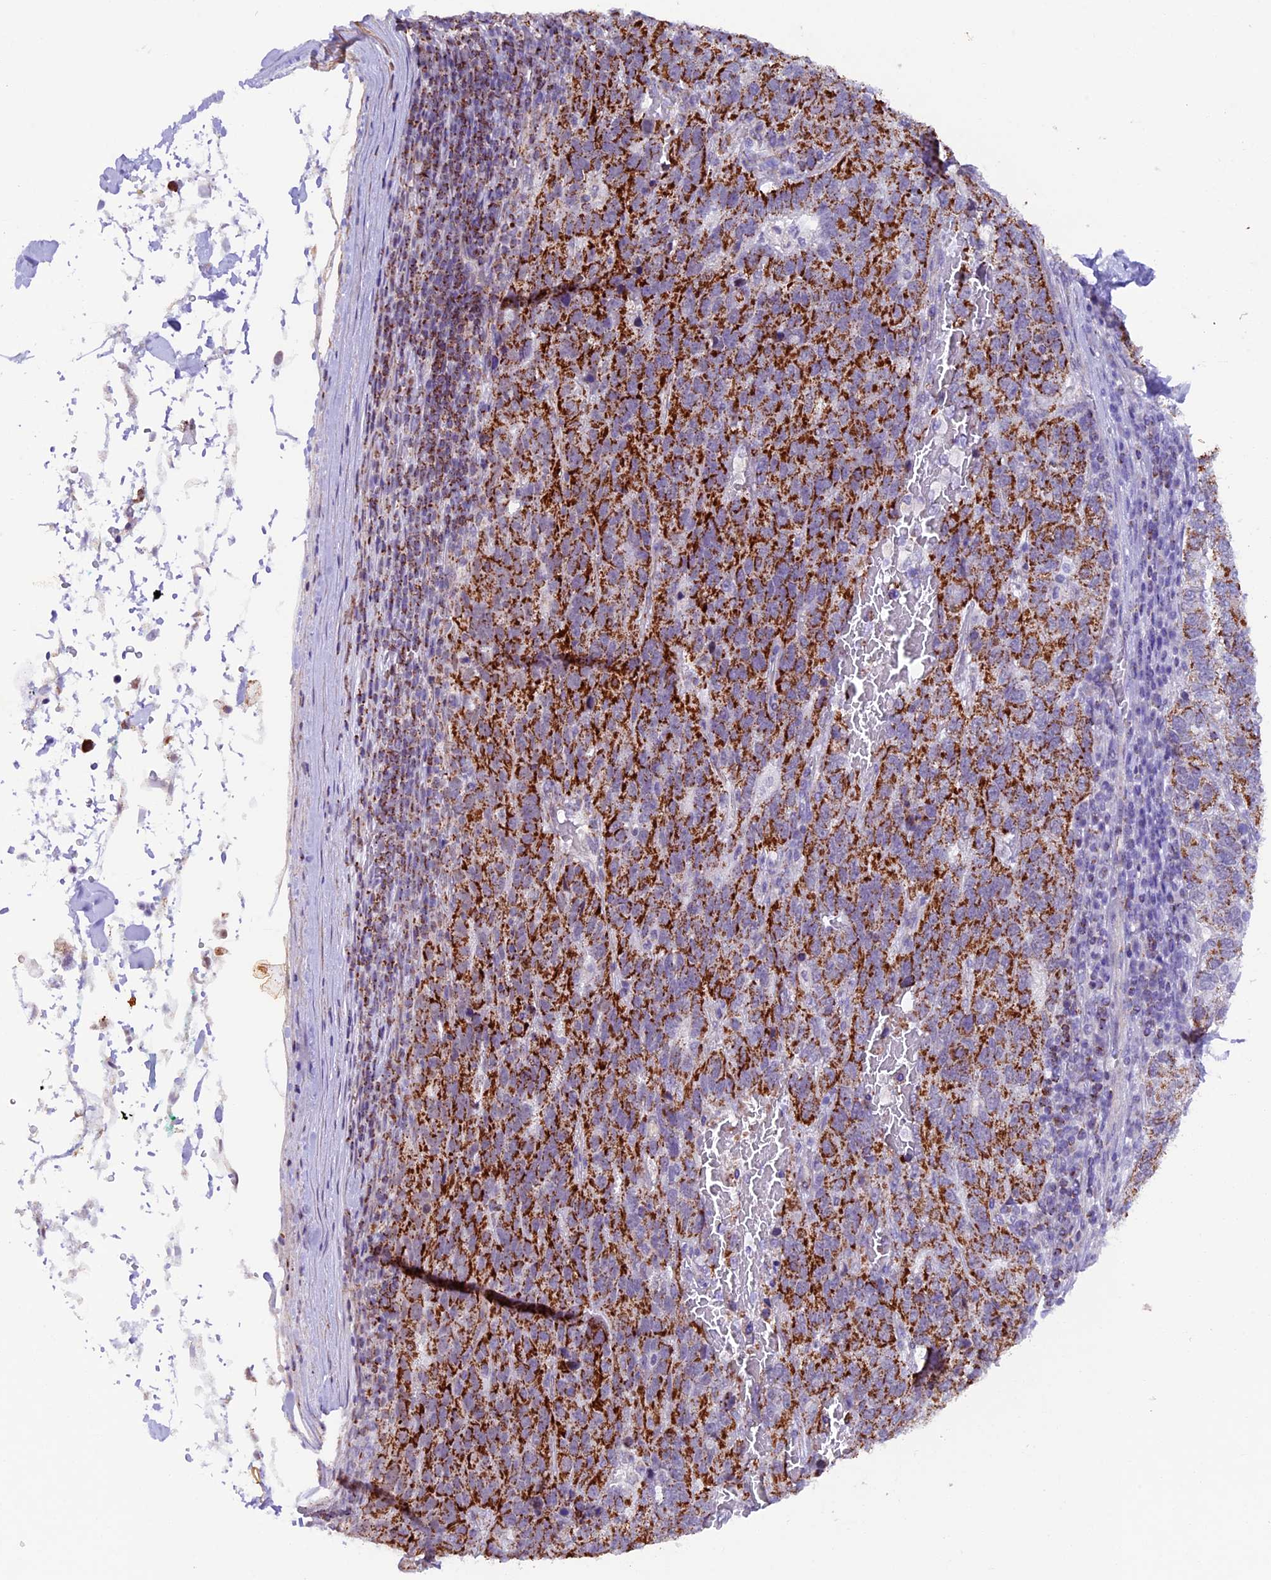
{"staining": {"intensity": "strong", "quantity": "25%-75%", "location": "cytoplasmic/membranous"}, "tissue": "pancreatic cancer", "cell_type": "Tumor cells", "image_type": "cancer", "snomed": [{"axis": "morphology", "description": "Adenocarcinoma, NOS"}, {"axis": "topography", "description": "Pancreas"}], "caption": "A high amount of strong cytoplasmic/membranous positivity is present in about 25%-75% of tumor cells in pancreatic cancer (adenocarcinoma) tissue. (DAB = brown stain, brightfield microscopy at high magnification).", "gene": "TFAM", "patient": {"sex": "female", "age": 61}}